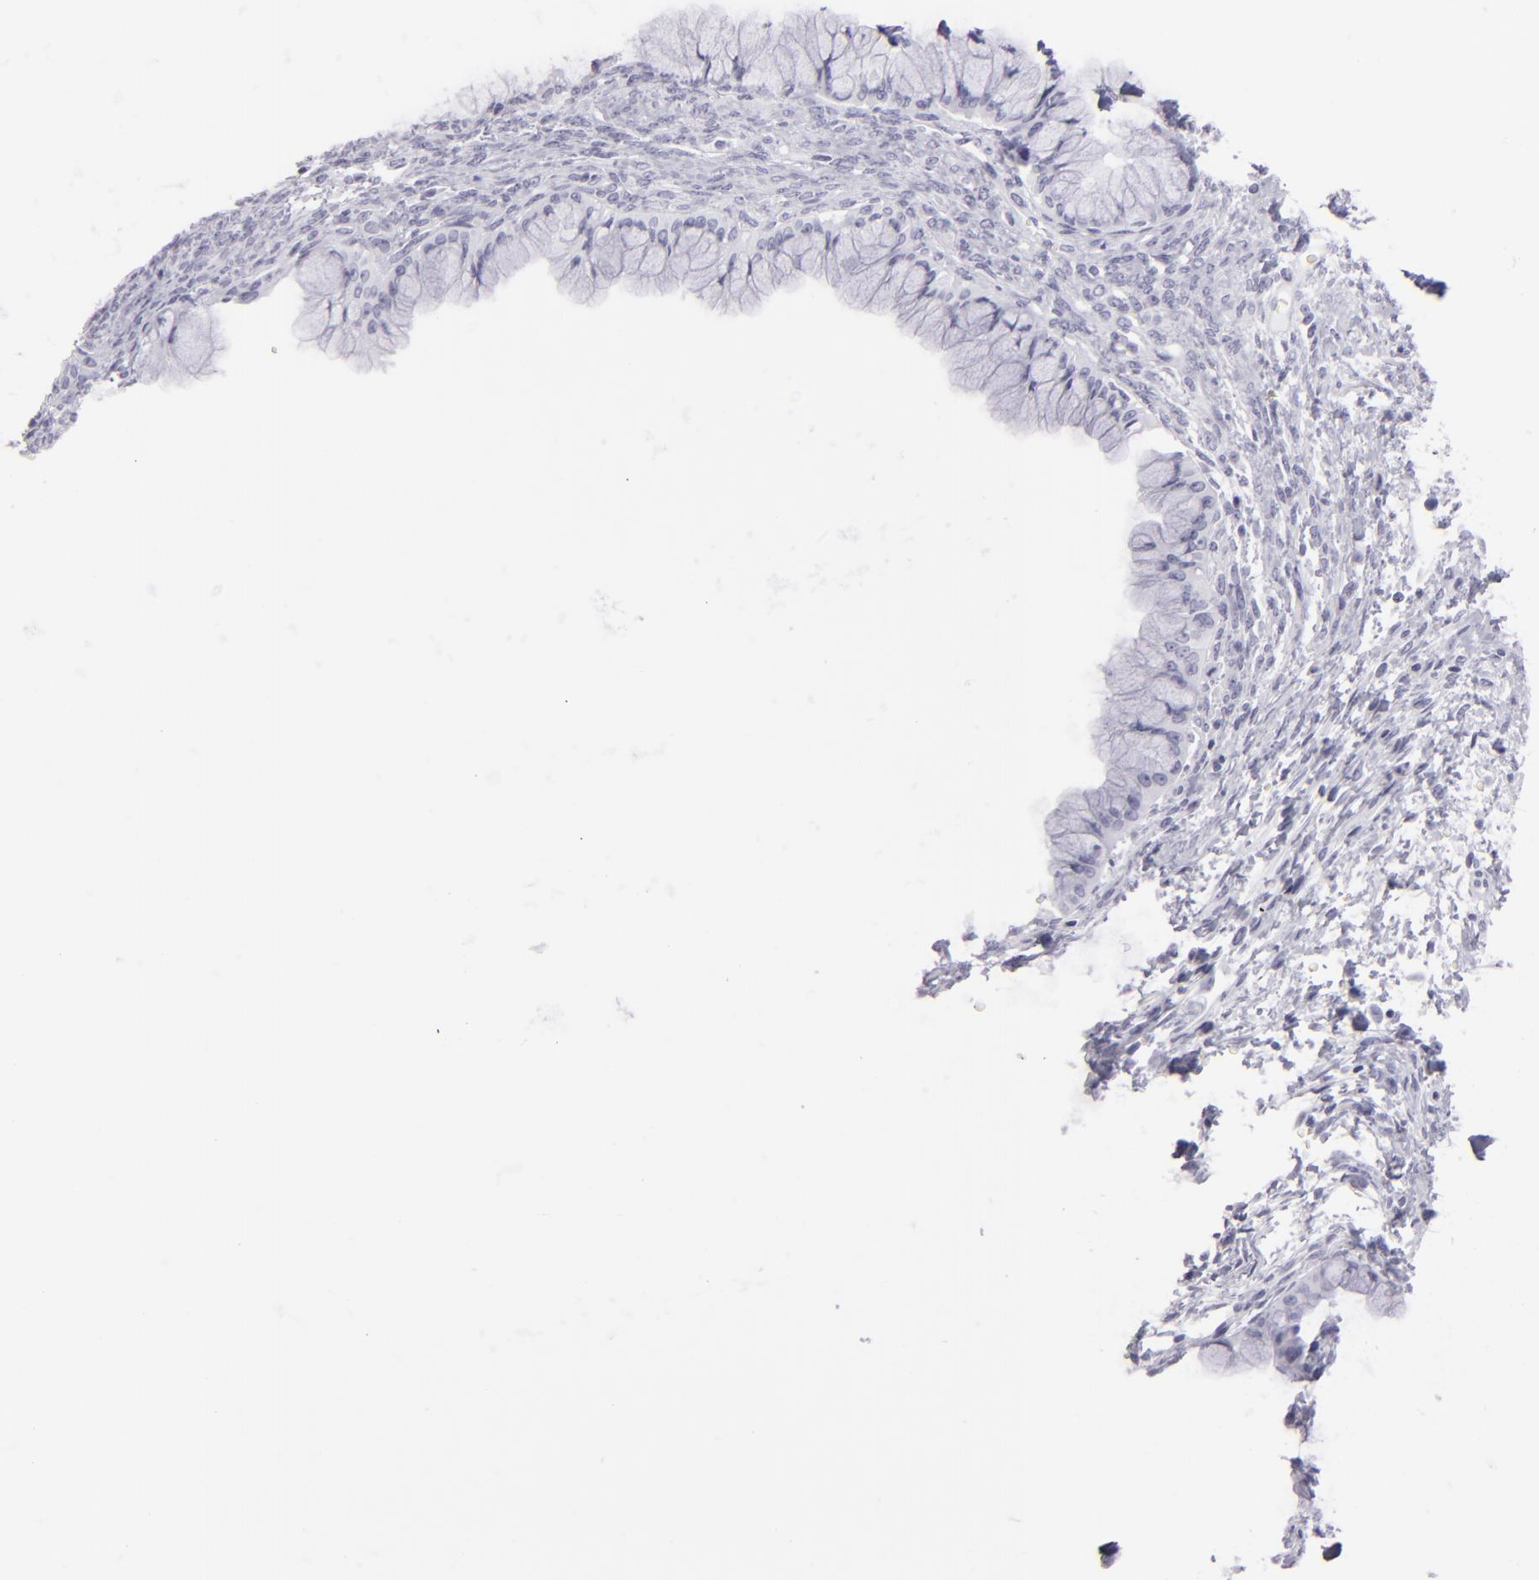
{"staining": {"intensity": "negative", "quantity": "none", "location": "none"}, "tissue": "ovarian cancer", "cell_type": "Tumor cells", "image_type": "cancer", "snomed": [{"axis": "morphology", "description": "Cystadenocarcinoma, mucinous, NOS"}, {"axis": "topography", "description": "Ovary"}], "caption": "DAB (3,3'-diaminobenzidine) immunohistochemical staining of ovarian mucinous cystadenocarcinoma exhibits no significant positivity in tumor cells. Brightfield microscopy of IHC stained with DAB (brown) and hematoxylin (blue), captured at high magnification.", "gene": "FLG", "patient": {"sex": "female", "age": 63}}